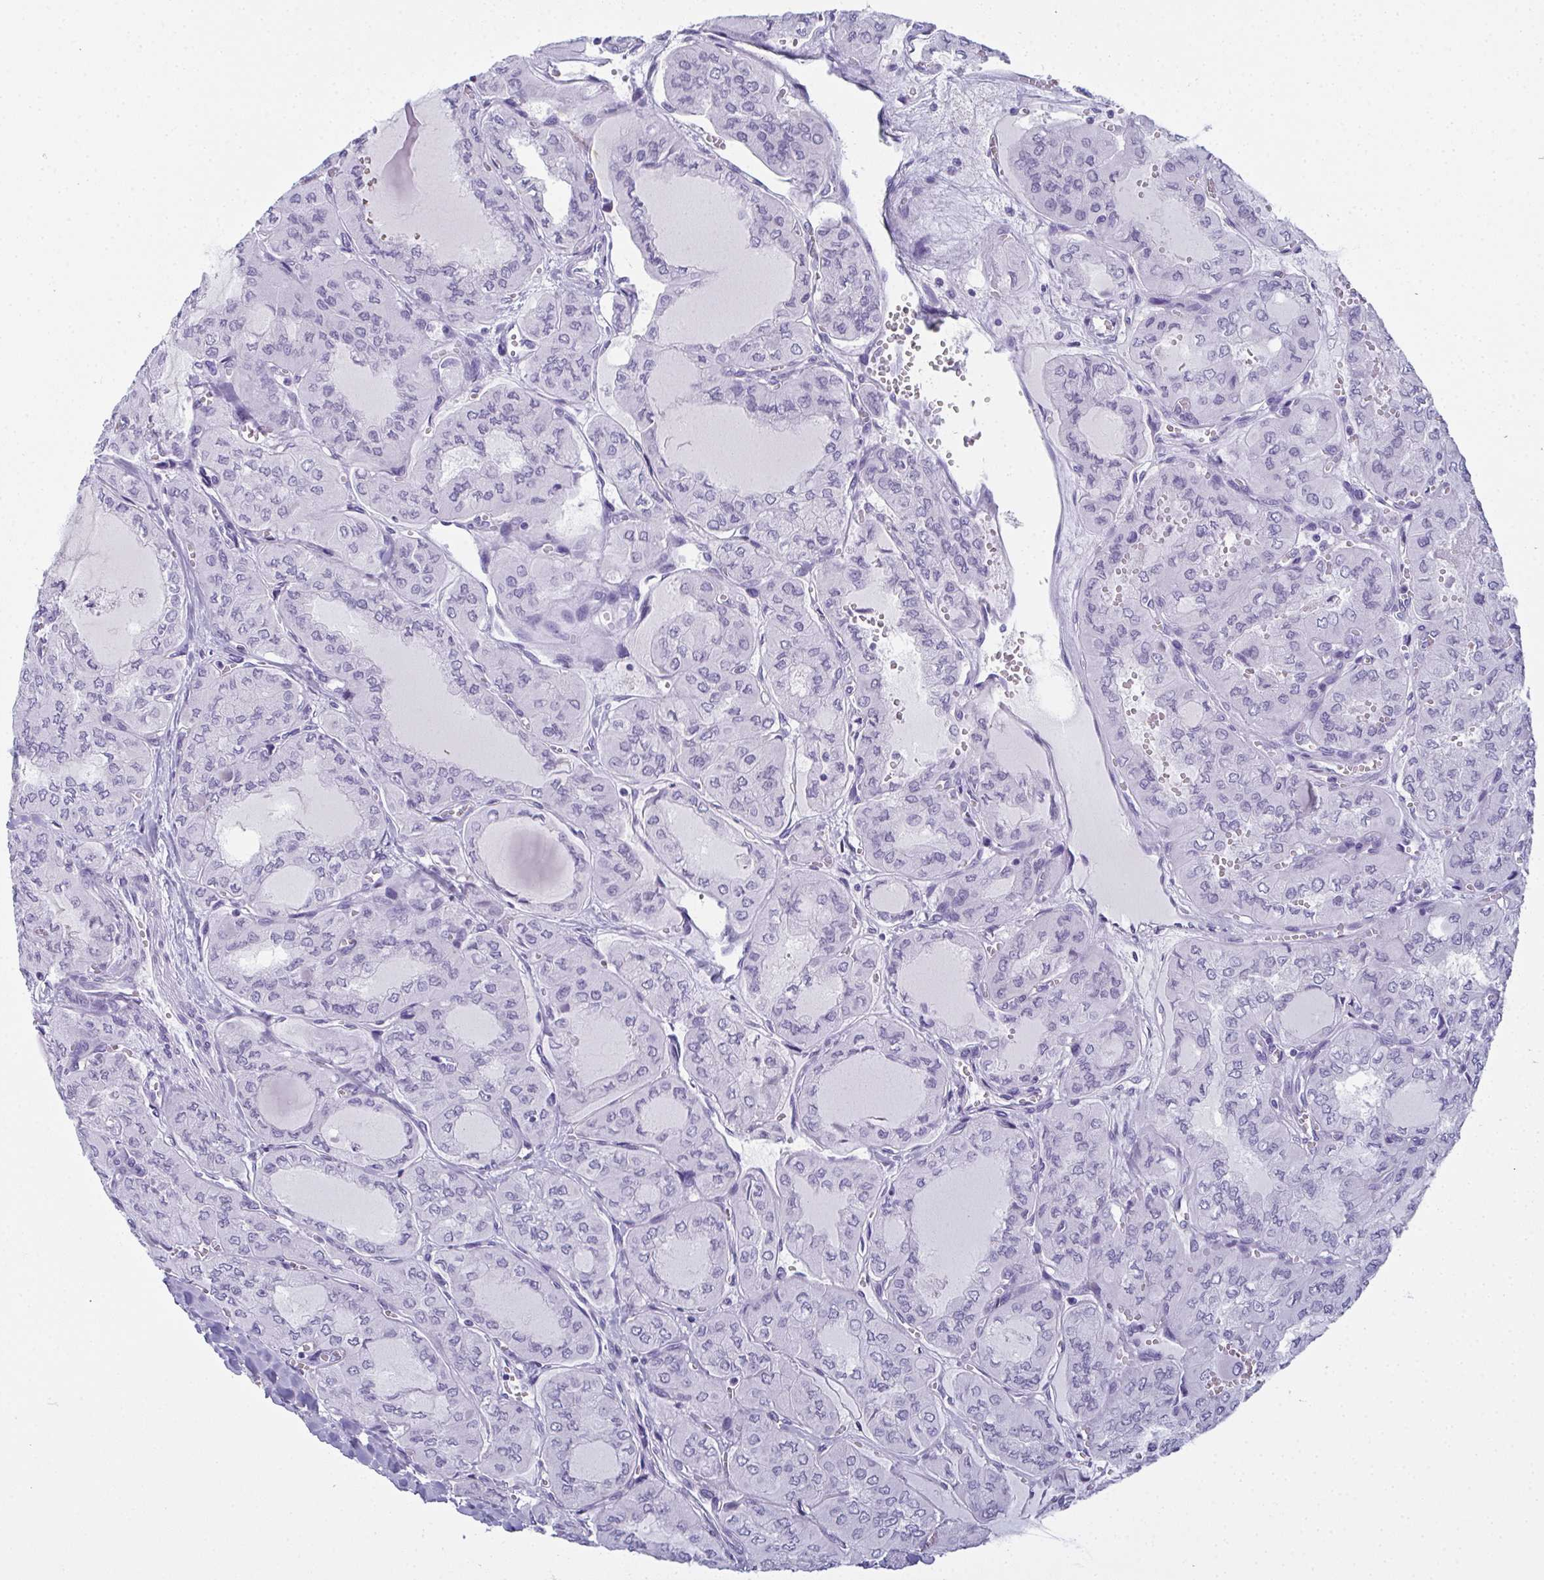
{"staining": {"intensity": "negative", "quantity": "none", "location": "none"}, "tissue": "thyroid cancer", "cell_type": "Tumor cells", "image_type": "cancer", "snomed": [{"axis": "morphology", "description": "Papillary adenocarcinoma, NOS"}, {"axis": "topography", "description": "Thyroid gland"}], "caption": "Immunohistochemistry of thyroid papillary adenocarcinoma shows no expression in tumor cells.", "gene": "SLC36A2", "patient": {"sex": "male", "age": 20}}